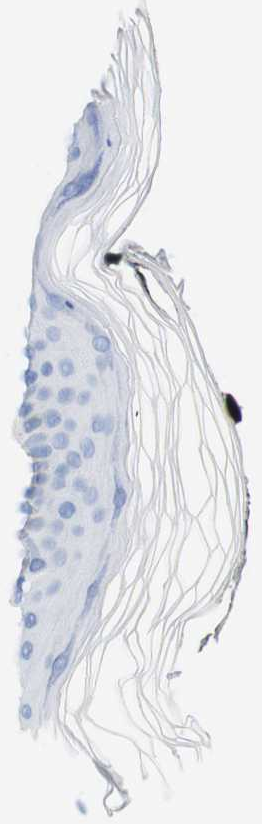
{"staining": {"intensity": "weak", "quantity": "<25%", "location": "cytoplasmic/membranous"}, "tissue": "skin", "cell_type": "Keratinocytes", "image_type": "normal", "snomed": [{"axis": "morphology", "description": "Normal tissue, NOS"}, {"axis": "topography", "description": "Skin"}], "caption": "A high-resolution image shows immunohistochemistry staining of unremarkable skin, which exhibits no significant staining in keratinocytes.", "gene": "LAG3", "patient": {"sex": "female", "age": 19}}